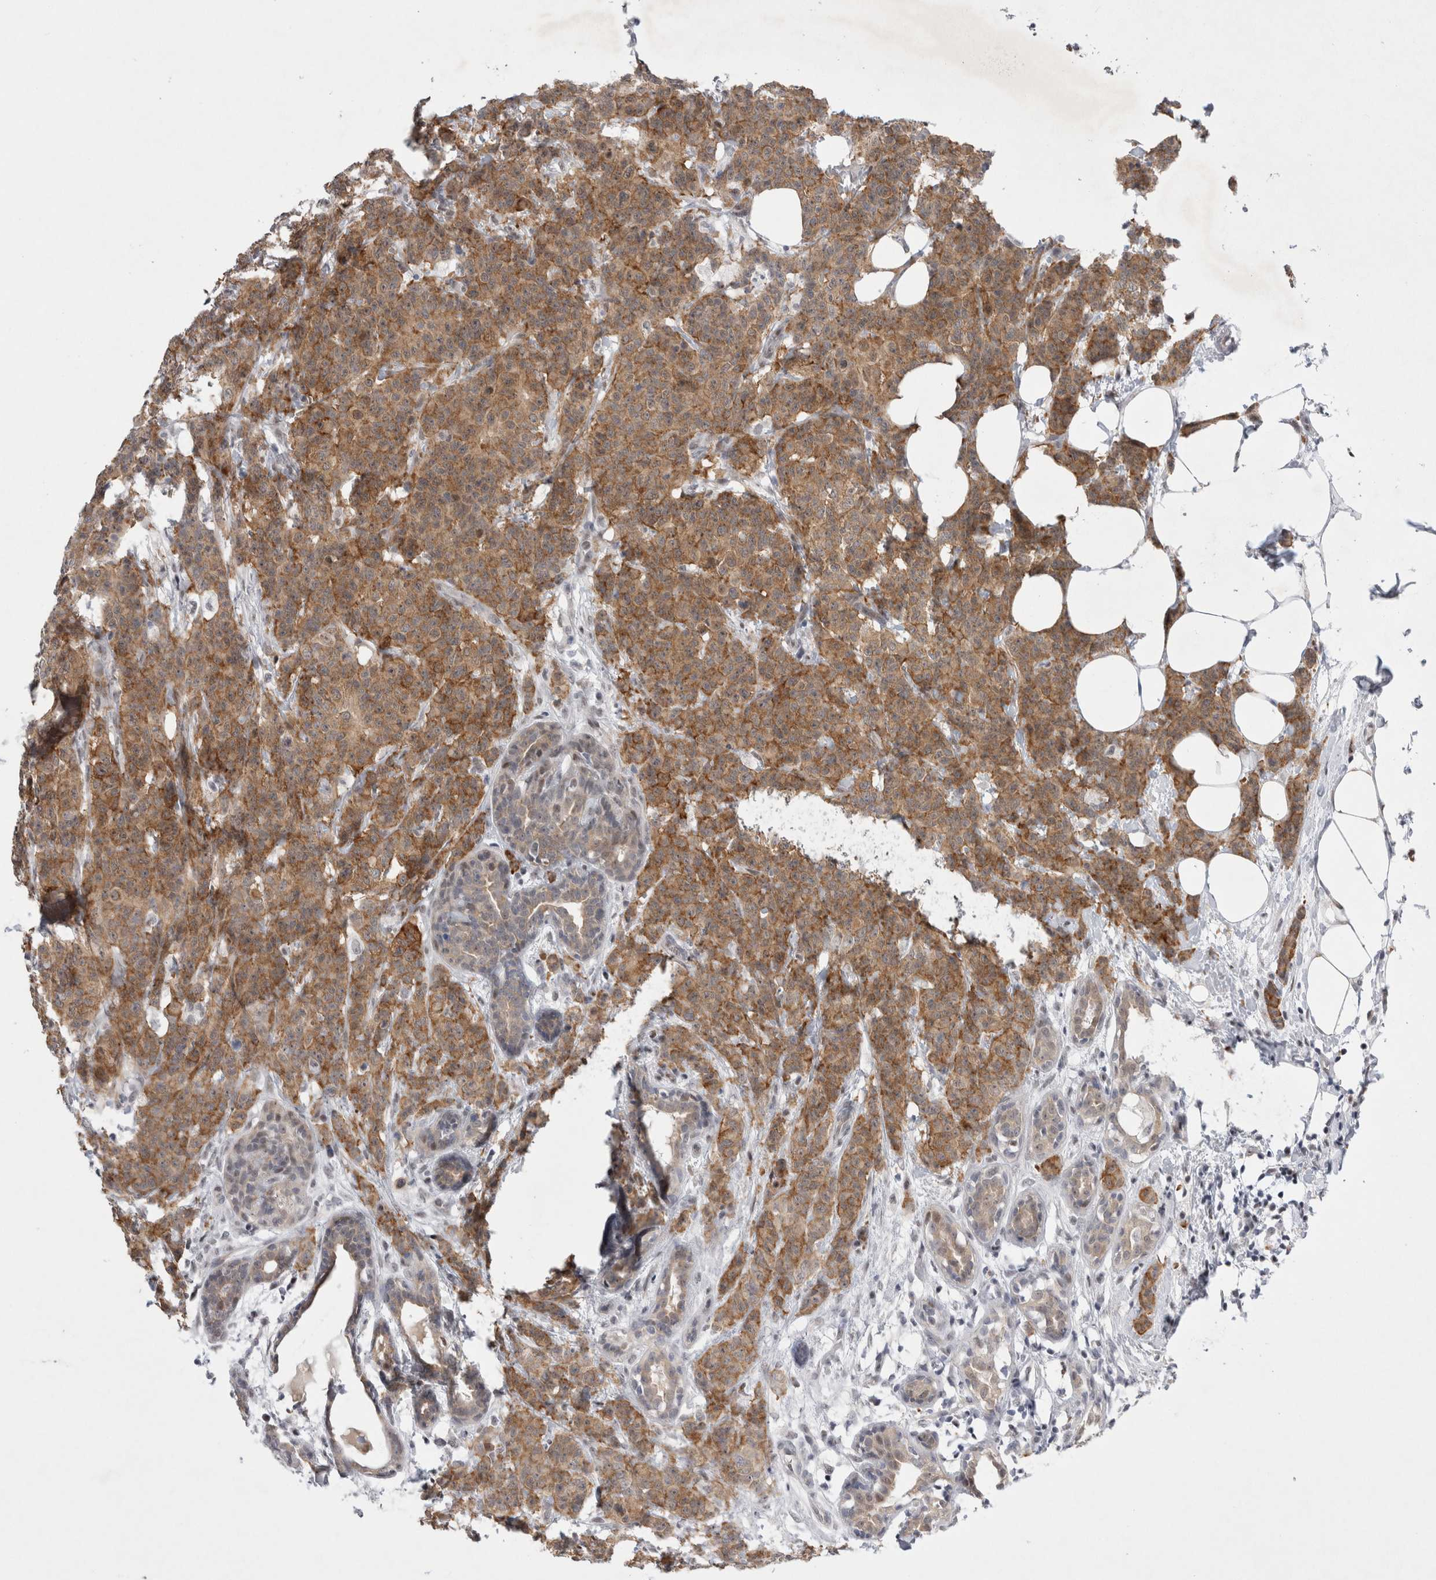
{"staining": {"intensity": "strong", "quantity": ">75%", "location": "cytoplasmic/membranous"}, "tissue": "breast cancer", "cell_type": "Tumor cells", "image_type": "cancer", "snomed": [{"axis": "morphology", "description": "Normal tissue, NOS"}, {"axis": "morphology", "description": "Duct carcinoma"}, {"axis": "topography", "description": "Breast"}], "caption": "Protein expression by IHC shows strong cytoplasmic/membranous staining in about >75% of tumor cells in invasive ductal carcinoma (breast).", "gene": "WIPF2", "patient": {"sex": "female", "age": 40}}